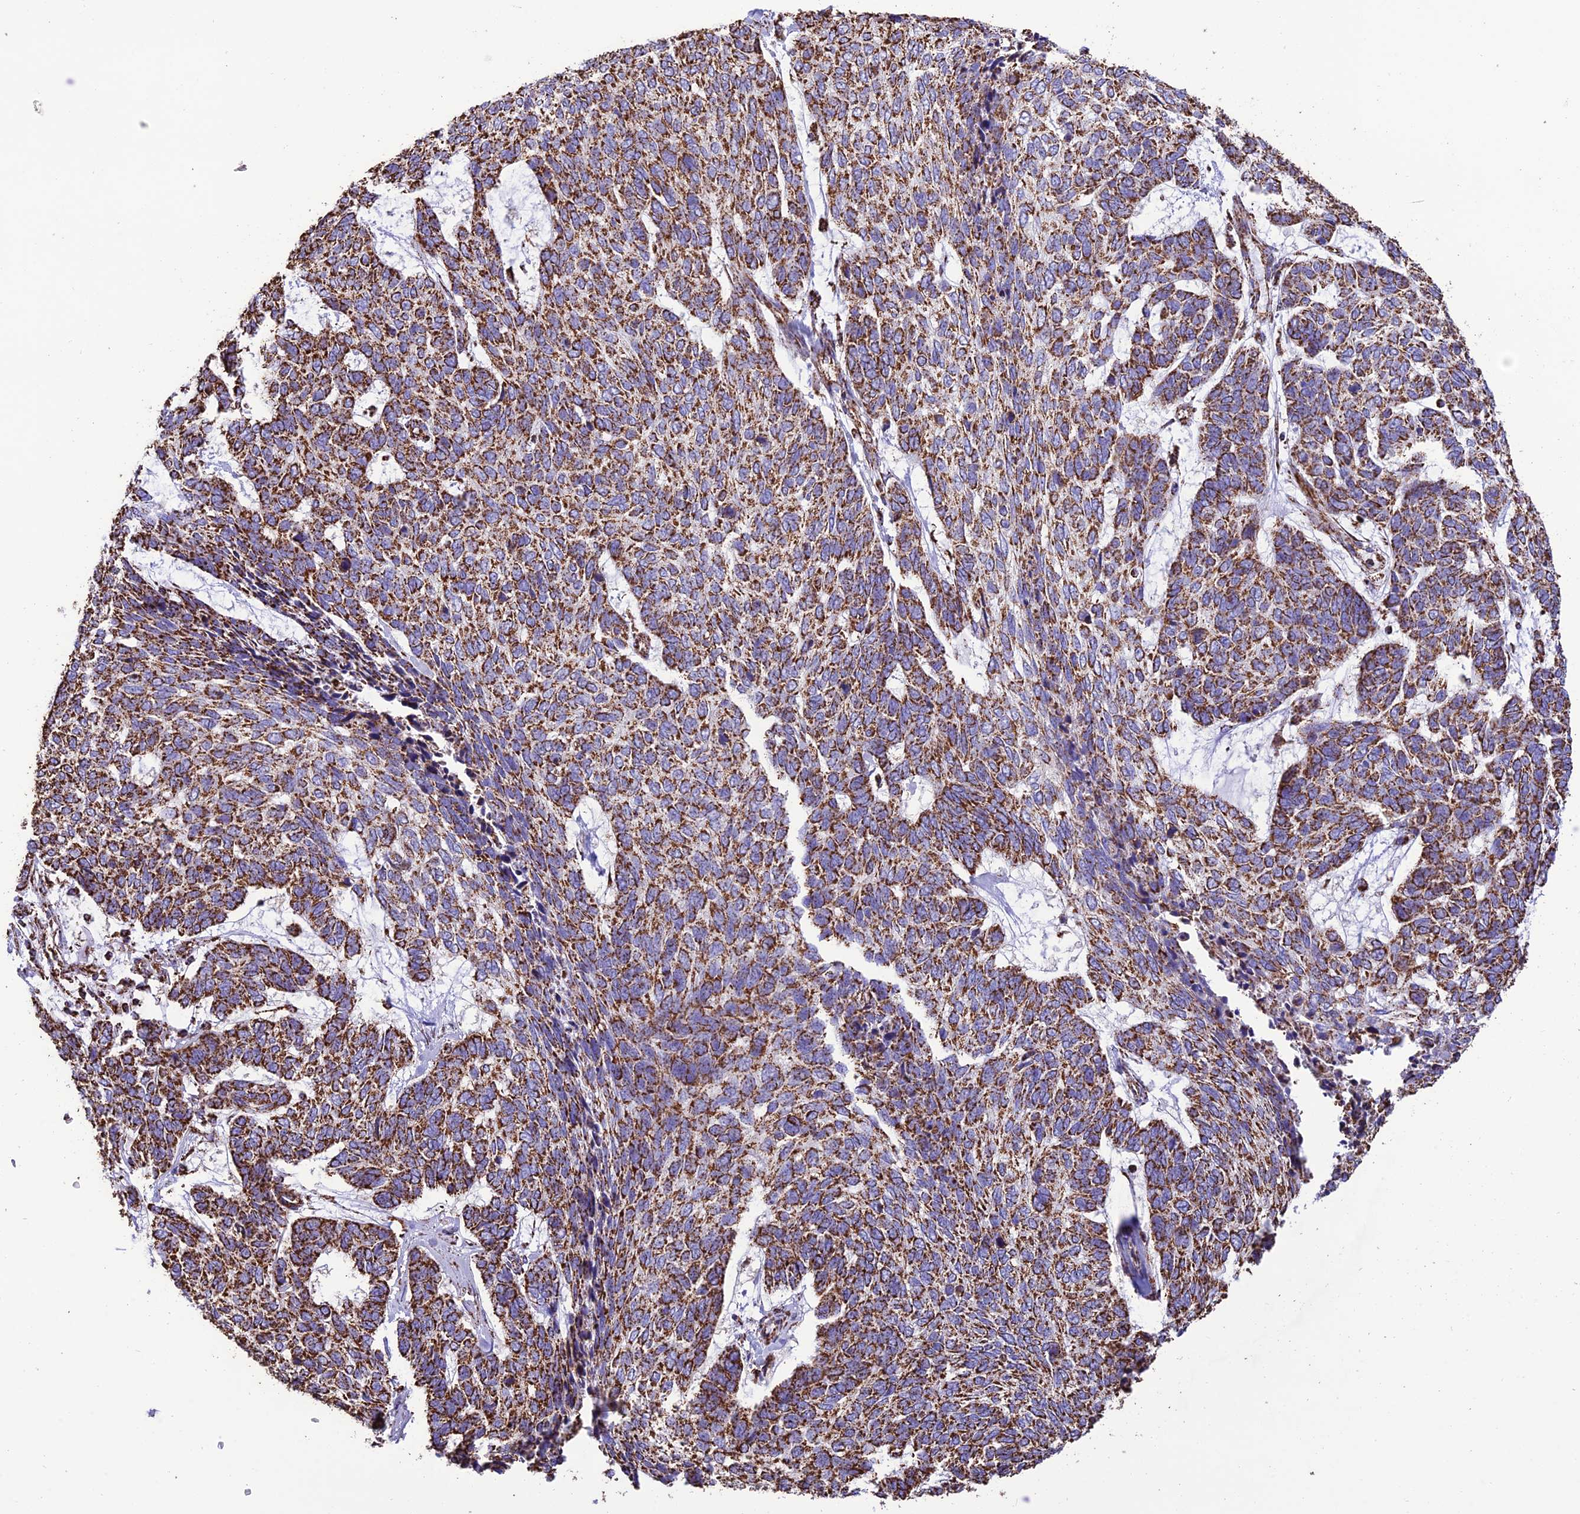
{"staining": {"intensity": "strong", "quantity": ">75%", "location": "cytoplasmic/membranous"}, "tissue": "skin cancer", "cell_type": "Tumor cells", "image_type": "cancer", "snomed": [{"axis": "morphology", "description": "Basal cell carcinoma"}, {"axis": "topography", "description": "Skin"}], "caption": "Tumor cells display high levels of strong cytoplasmic/membranous staining in about >75% of cells in basal cell carcinoma (skin).", "gene": "NDUFAF1", "patient": {"sex": "female", "age": 65}}